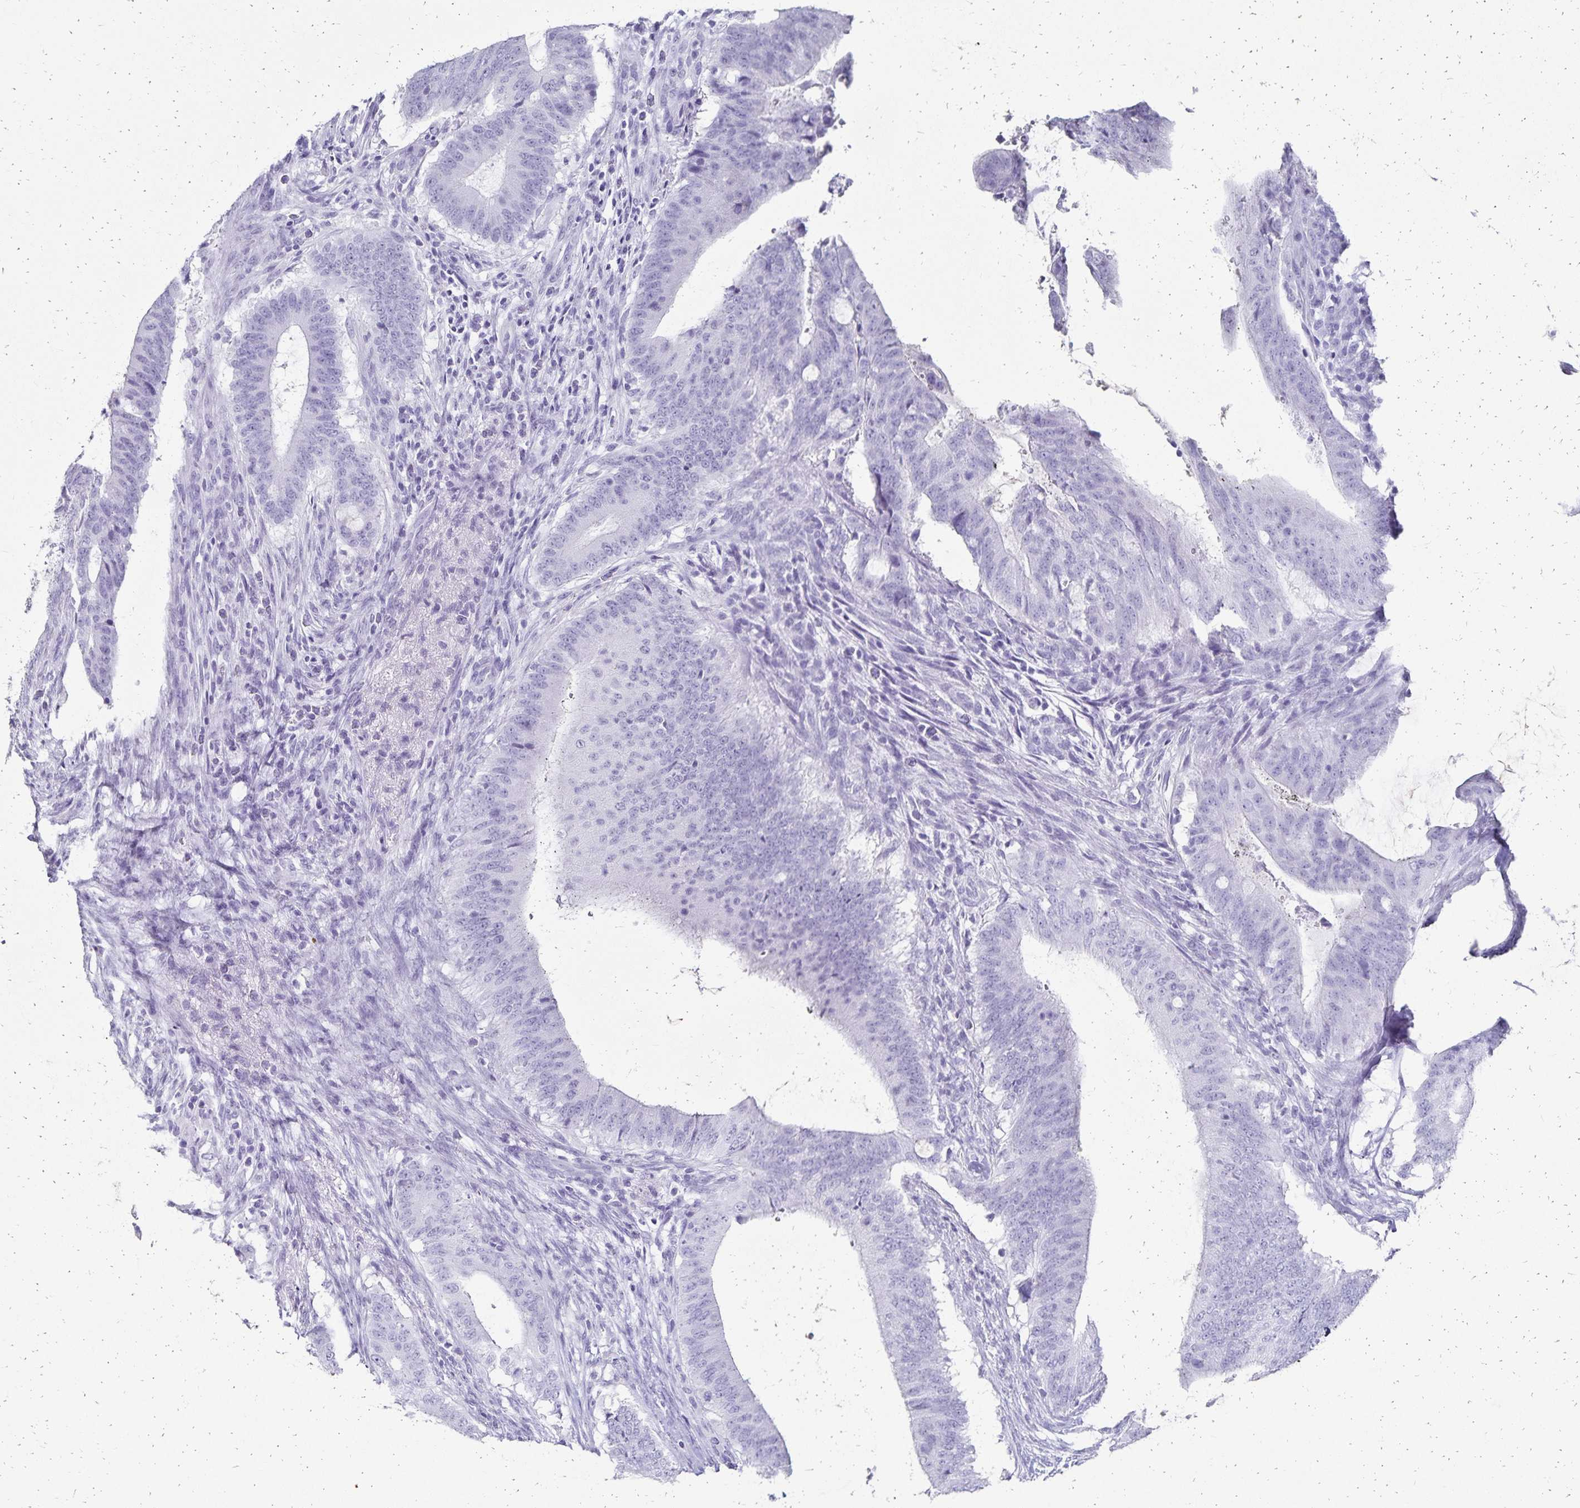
{"staining": {"intensity": "negative", "quantity": "none", "location": "none"}, "tissue": "colorectal cancer", "cell_type": "Tumor cells", "image_type": "cancer", "snomed": [{"axis": "morphology", "description": "Adenocarcinoma, NOS"}, {"axis": "topography", "description": "Colon"}], "caption": "The immunohistochemistry micrograph has no significant positivity in tumor cells of colorectal adenocarcinoma tissue.", "gene": "GIP", "patient": {"sex": "female", "age": 43}}